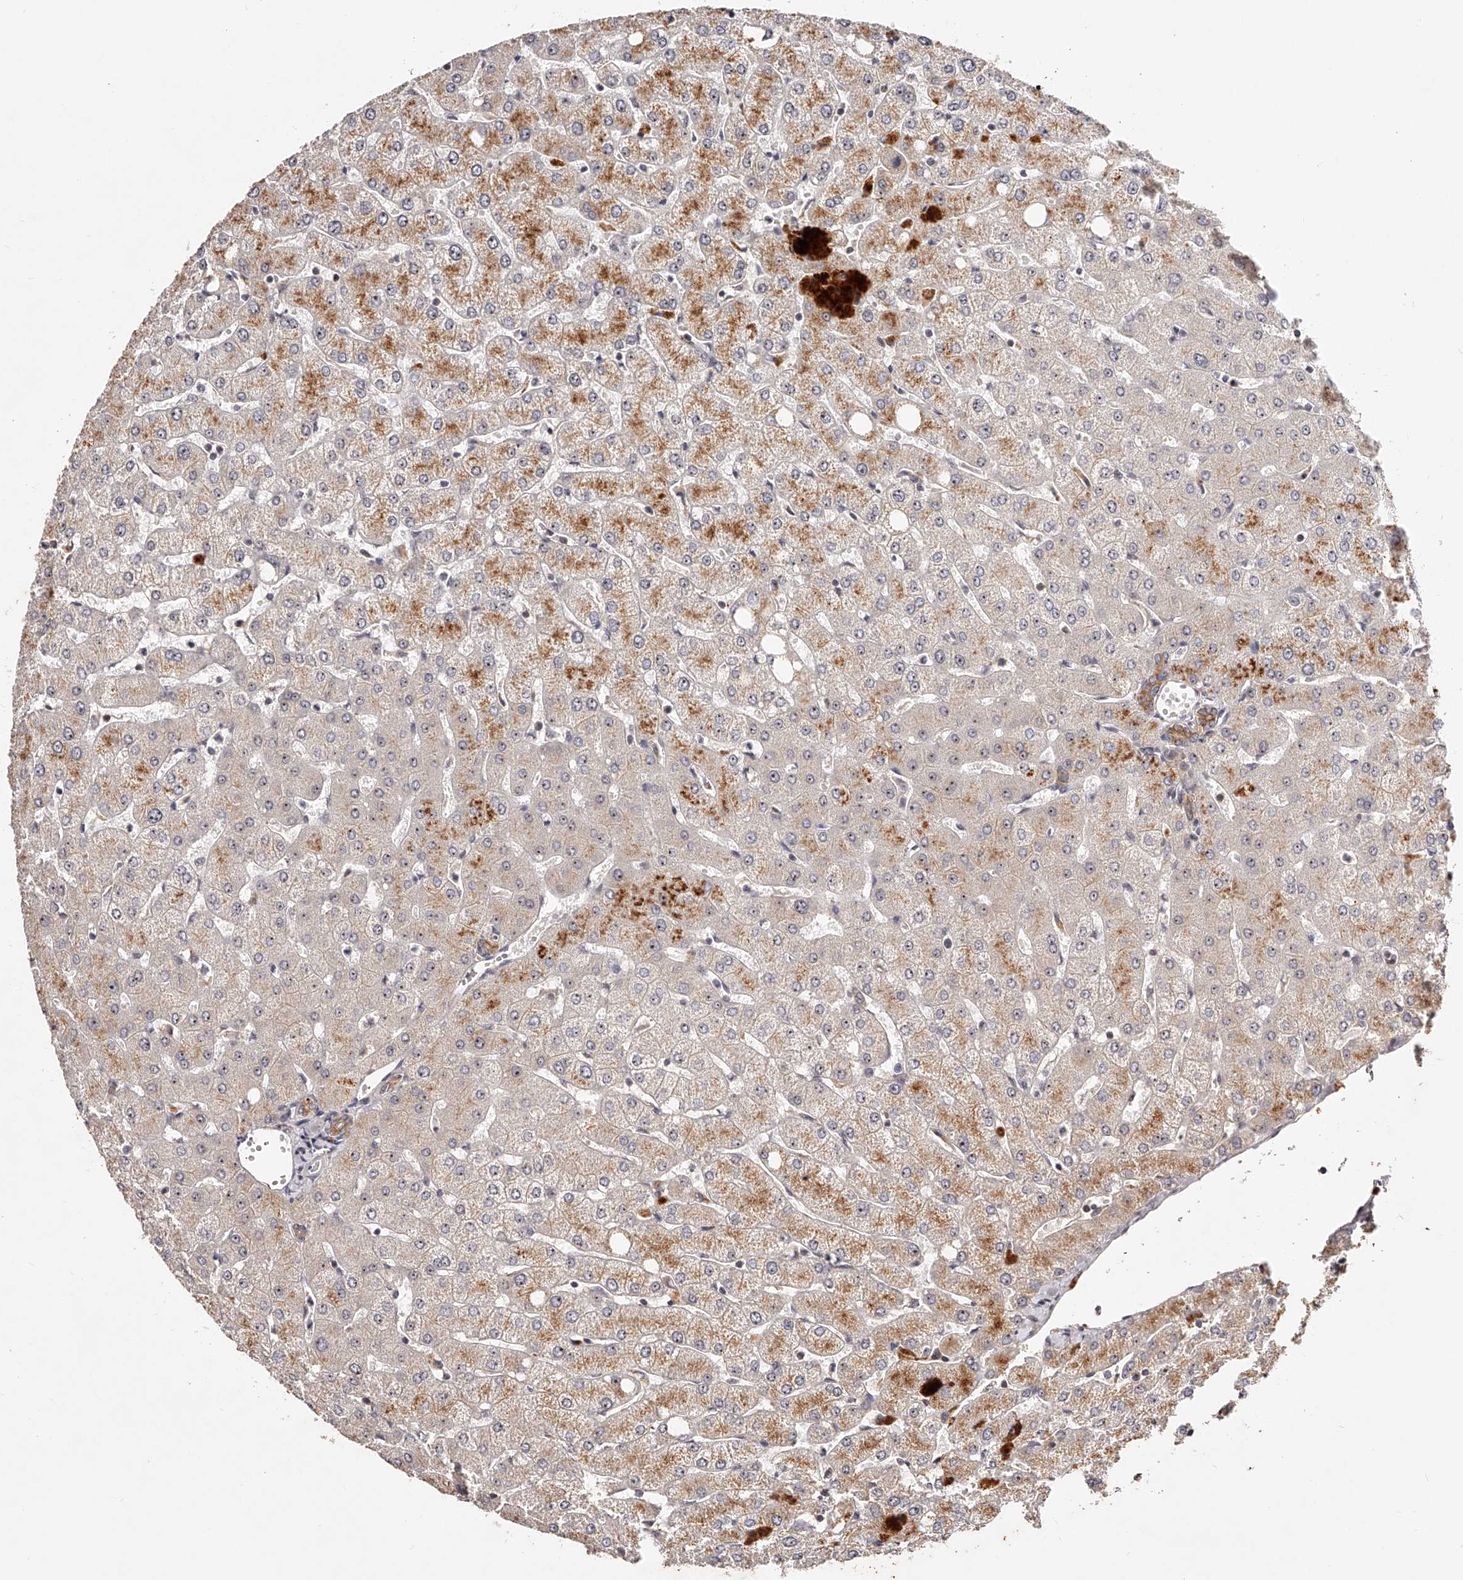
{"staining": {"intensity": "moderate", "quantity": "25%-75%", "location": "cytoplasmic/membranous"}, "tissue": "liver", "cell_type": "Cholangiocytes", "image_type": "normal", "snomed": [{"axis": "morphology", "description": "Normal tissue, NOS"}, {"axis": "topography", "description": "Liver"}], "caption": "This image exhibits immunohistochemistry staining of normal liver, with medium moderate cytoplasmic/membranous staining in about 25%-75% of cholangiocytes.", "gene": "PHACTR1", "patient": {"sex": "female", "age": 54}}